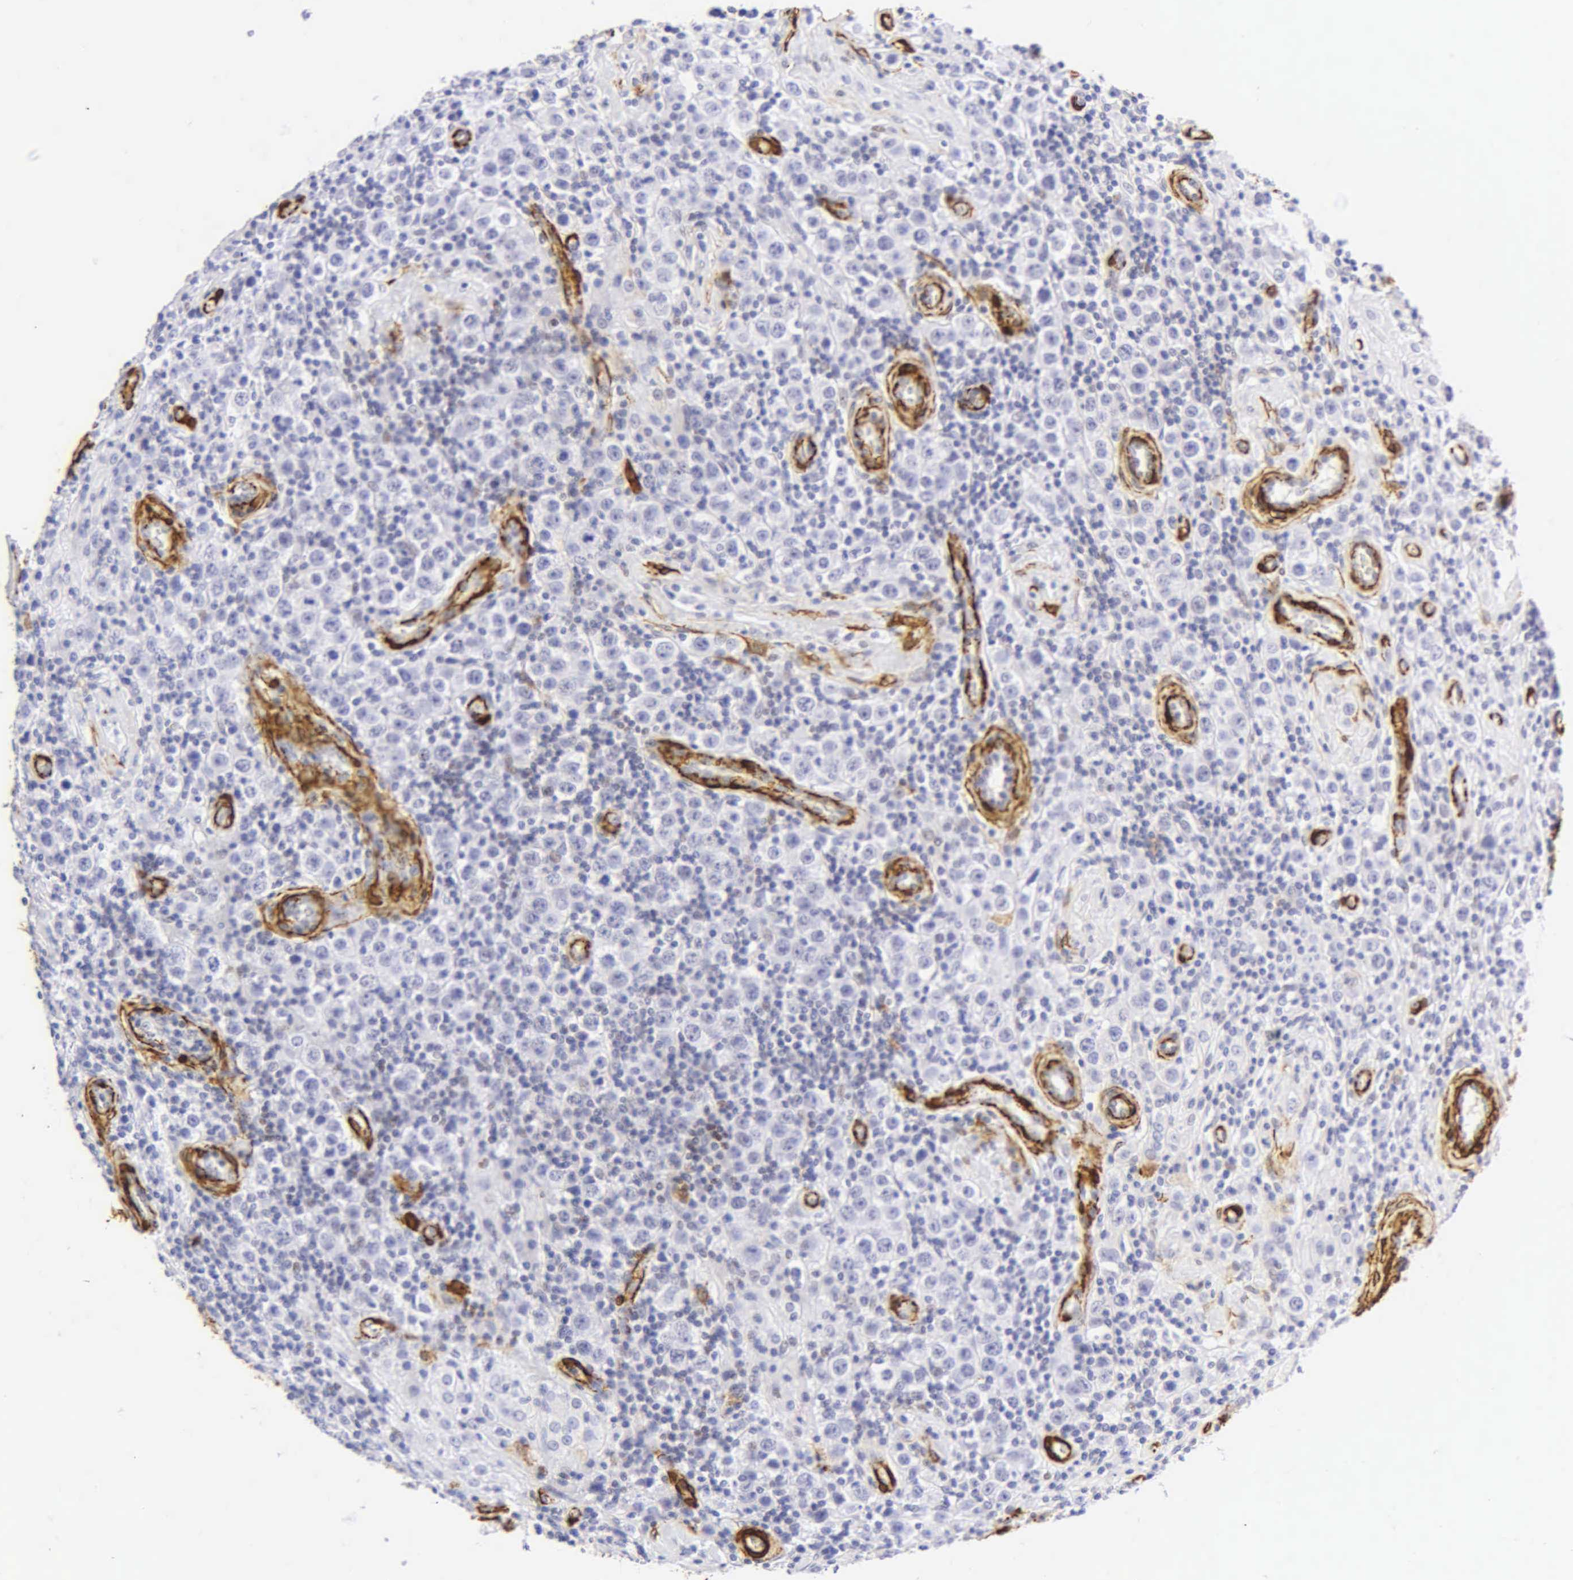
{"staining": {"intensity": "negative", "quantity": "none", "location": "none"}, "tissue": "testis cancer", "cell_type": "Tumor cells", "image_type": "cancer", "snomed": [{"axis": "morphology", "description": "Seminoma, NOS"}, {"axis": "topography", "description": "Testis"}], "caption": "The histopathology image displays no staining of tumor cells in testis cancer. (DAB (3,3'-diaminobenzidine) IHC, high magnification).", "gene": "ACTA2", "patient": {"sex": "male", "age": 32}}